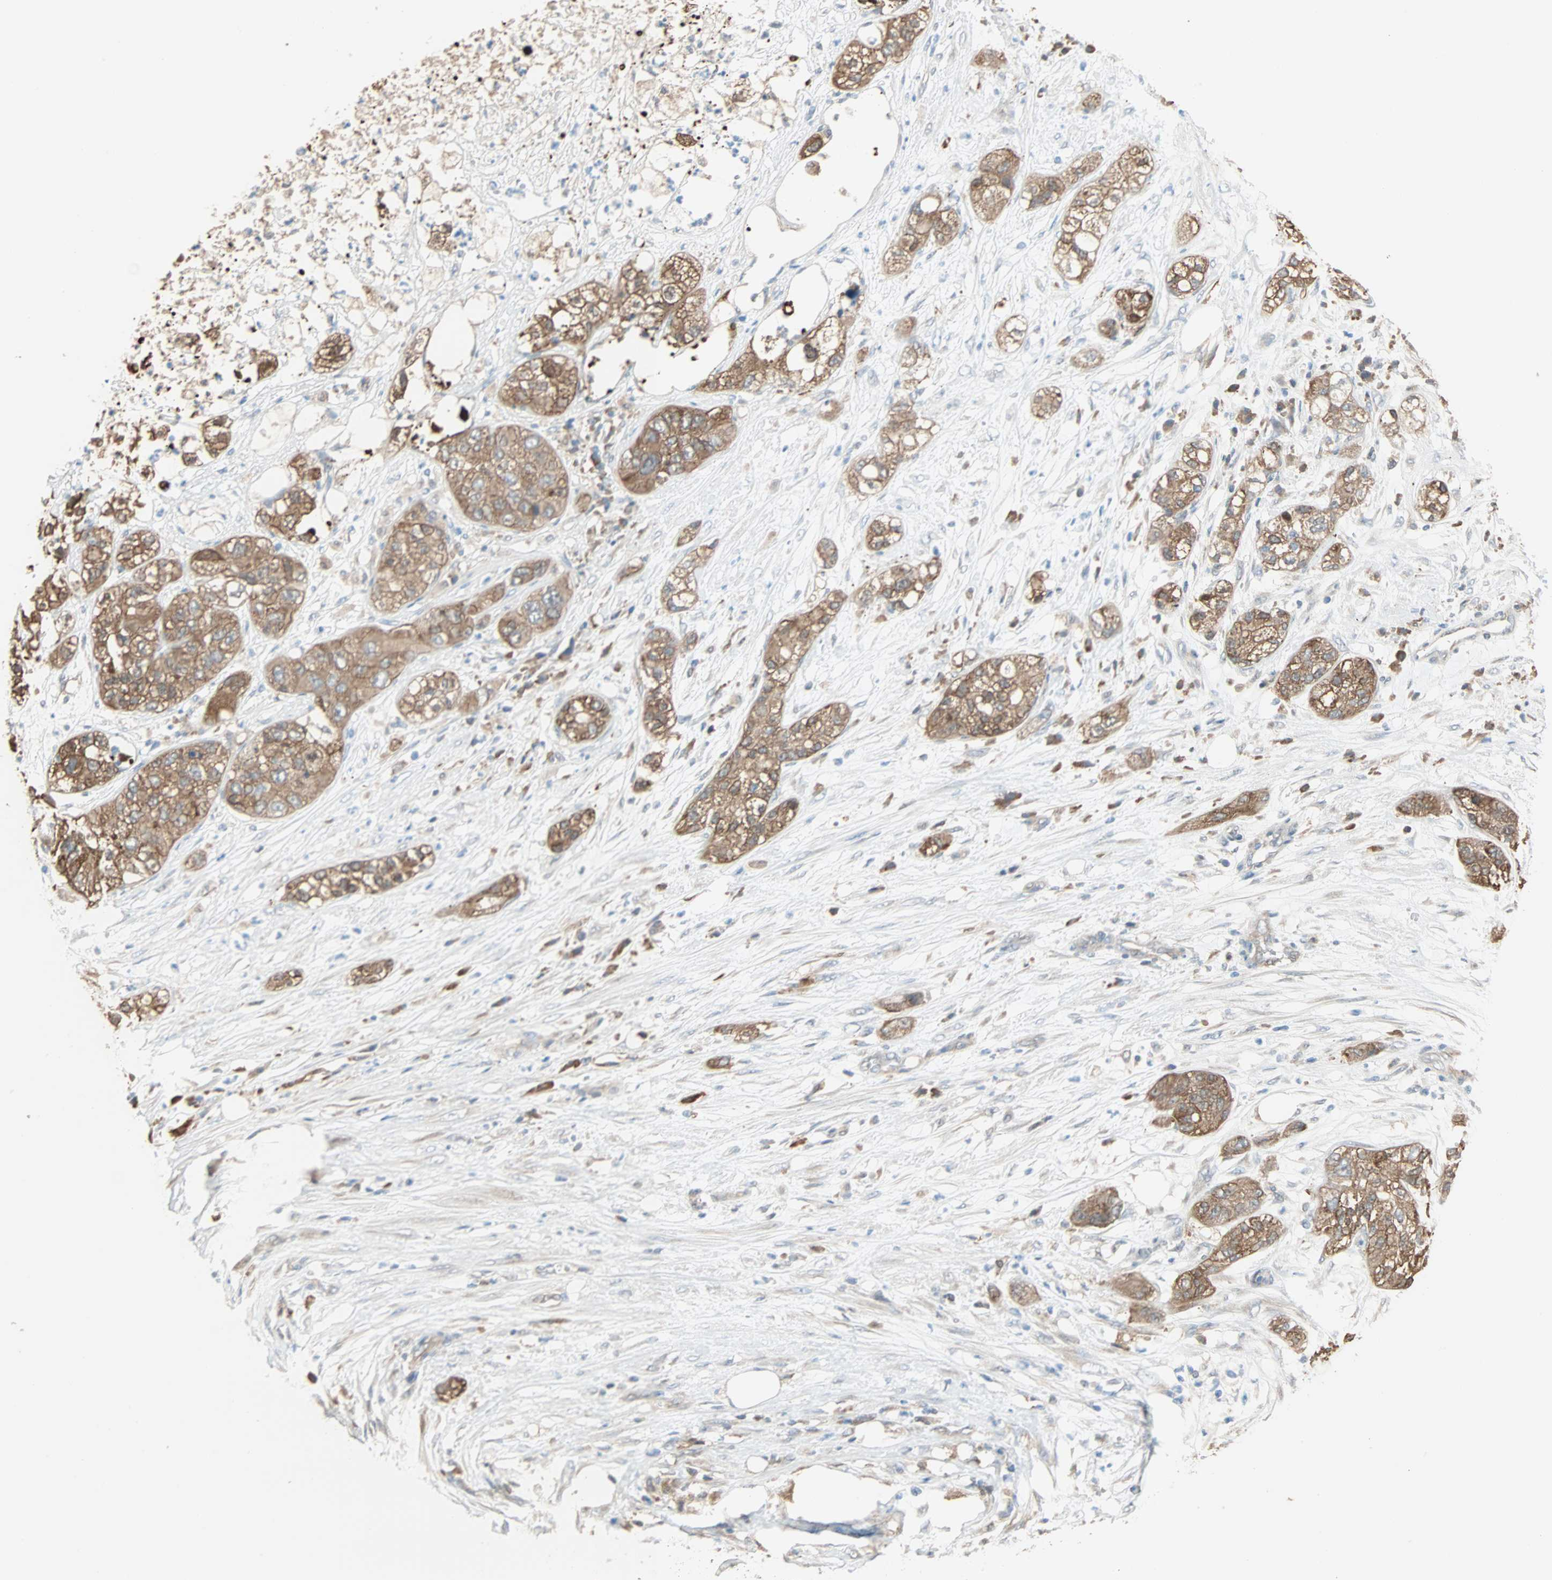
{"staining": {"intensity": "moderate", "quantity": ">75%", "location": "cytoplasmic/membranous"}, "tissue": "pancreatic cancer", "cell_type": "Tumor cells", "image_type": "cancer", "snomed": [{"axis": "morphology", "description": "Adenocarcinoma, NOS"}, {"axis": "topography", "description": "Pancreas"}], "caption": "Immunohistochemical staining of pancreatic adenocarcinoma demonstrates medium levels of moderate cytoplasmic/membranous positivity in approximately >75% of tumor cells. (IHC, brightfield microscopy, high magnification).", "gene": "PRDX1", "patient": {"sex": "female", "age": 78}}